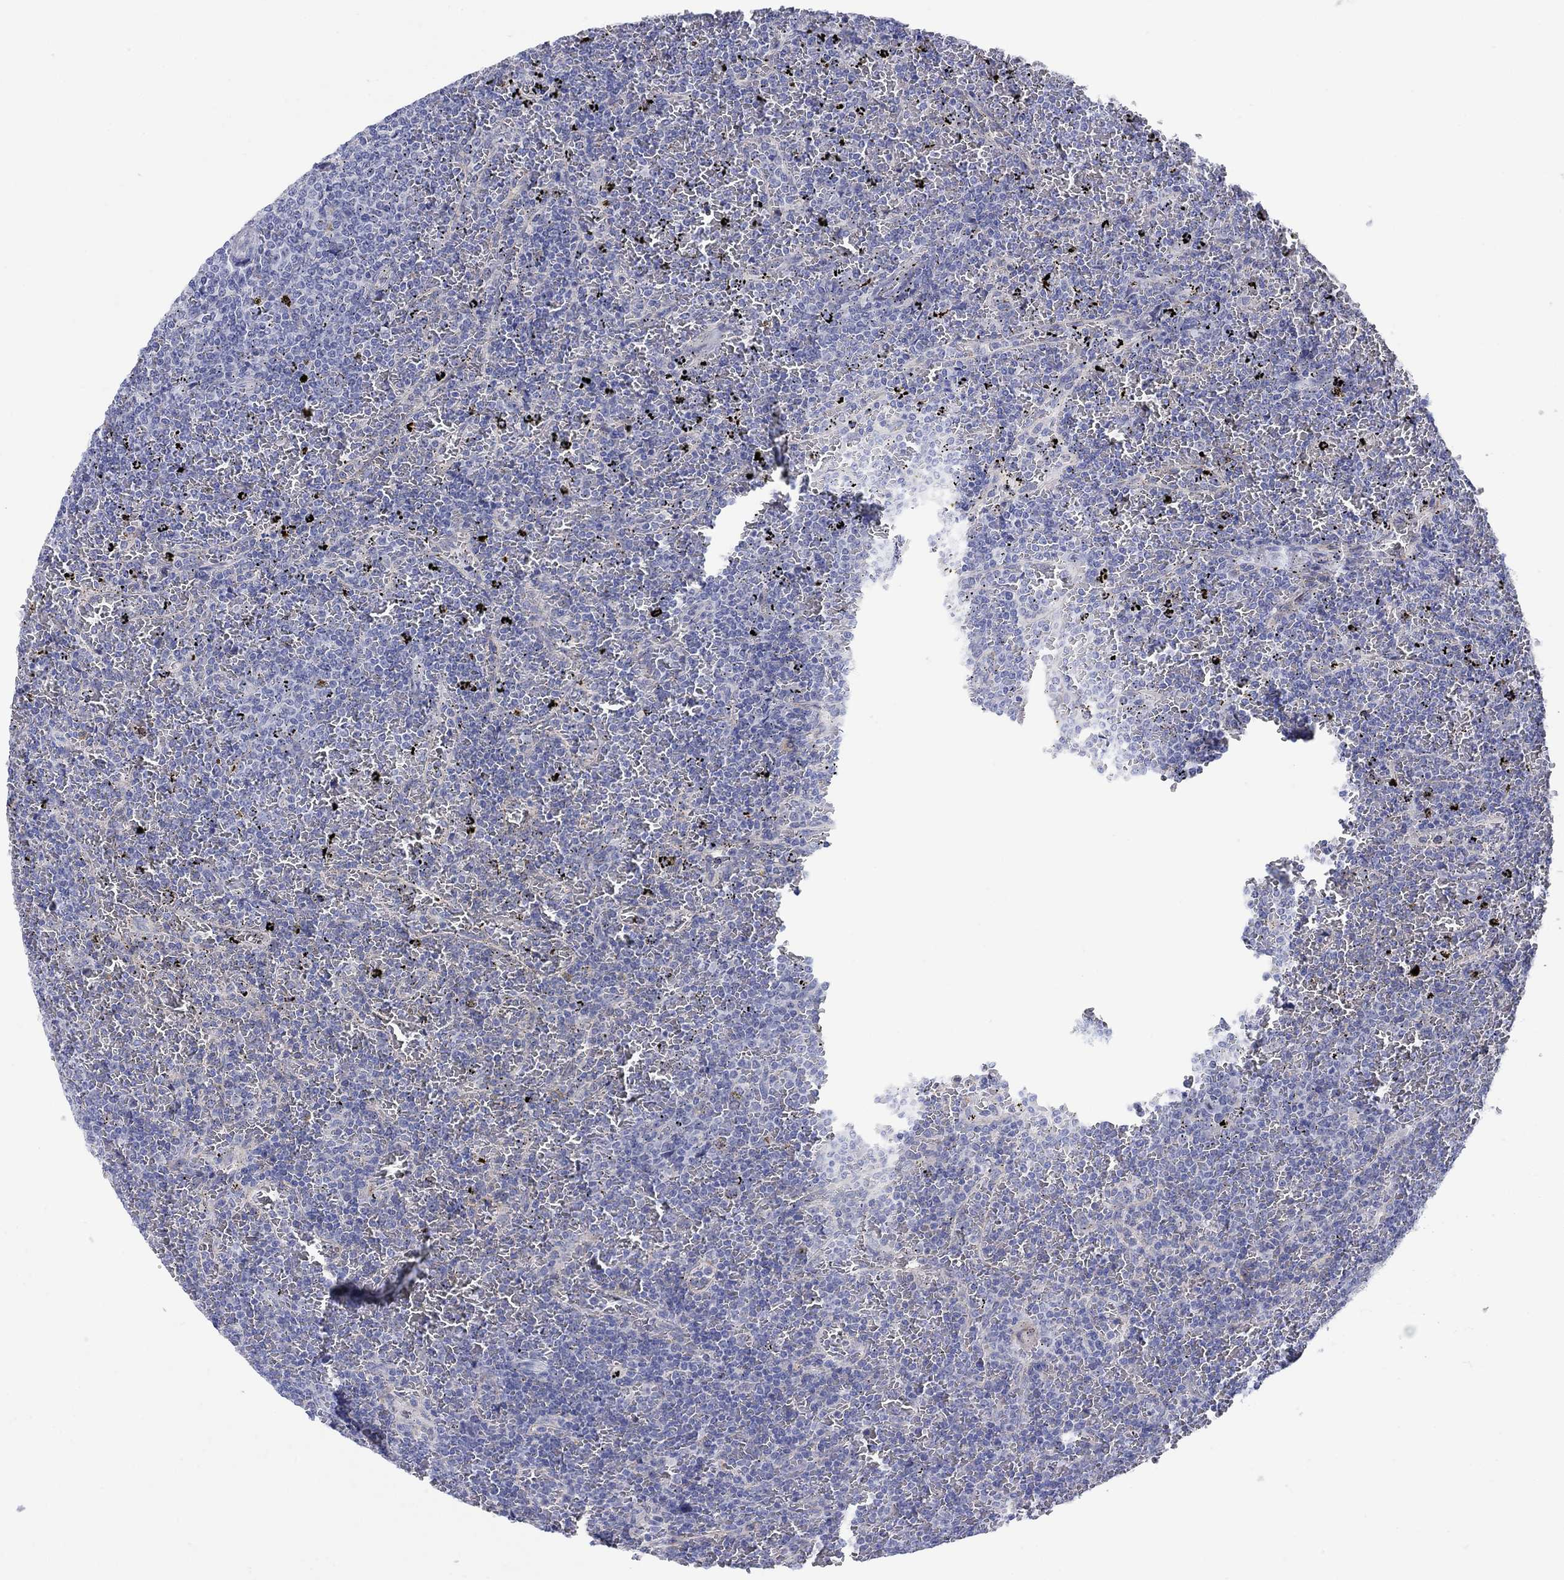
{"staining": {"intensity": "negative", "quantity": "none", "location": "none"}, "tissue": "lymphoma", "cell_type": "Tumor cells", "image_type": "cancer", "snomed": [{"axis": "morphology", "description": "Malignant lymphoma, non-Hodgkin's type, Low grade"}, {"axis": "topography", "description": "Spleen"}], "caption": "Tumor cells show no significant protein positivity in low-grade malignant lymphoma, non-Hodgkin's type.", "gene": "REEP2", "patient": {"sex": "female", "age": 77}}